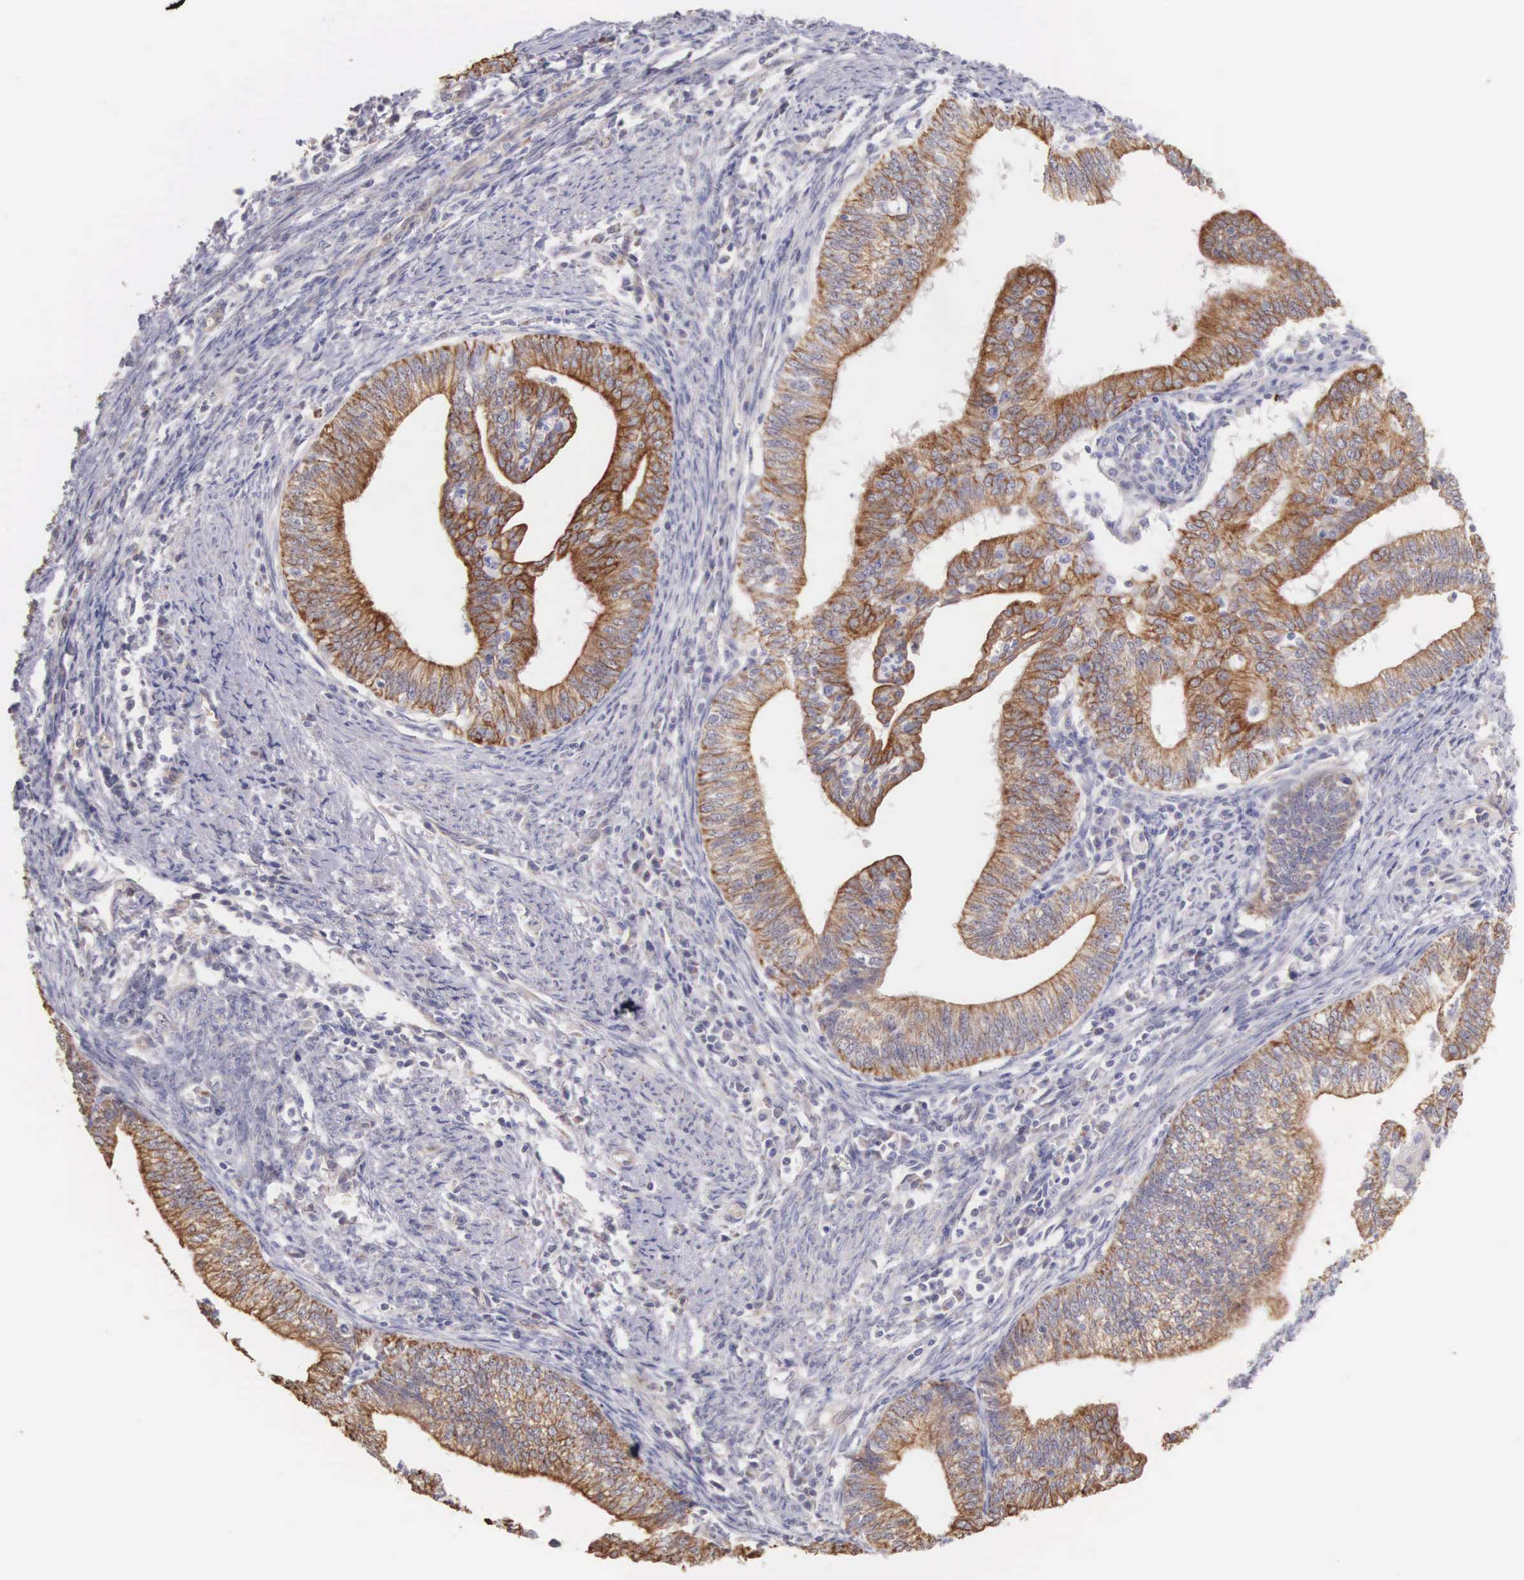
{"staining": {"intensity": "moderate", "quantity": ">75%", "location": "cytoplasmic/membranous"}, "tissue": "endometrial cancer", "cell_type": "Tumor cells", "image_type": "cancer", "snomed": [{"axis": "morphology", "description": "Adenocarcinoma, NOS"}, {"axis": "topography", "description": "Endometrium"}], "caption": "High-power microscopy captured an IHC image of endometrial cancer (adenocarcinoma), revealing moderate cytoplasmic/membranous staining in approximately >75% of tumor cells.", "gene": "PIR", "patient": {"sex": "female", "age": 66}}